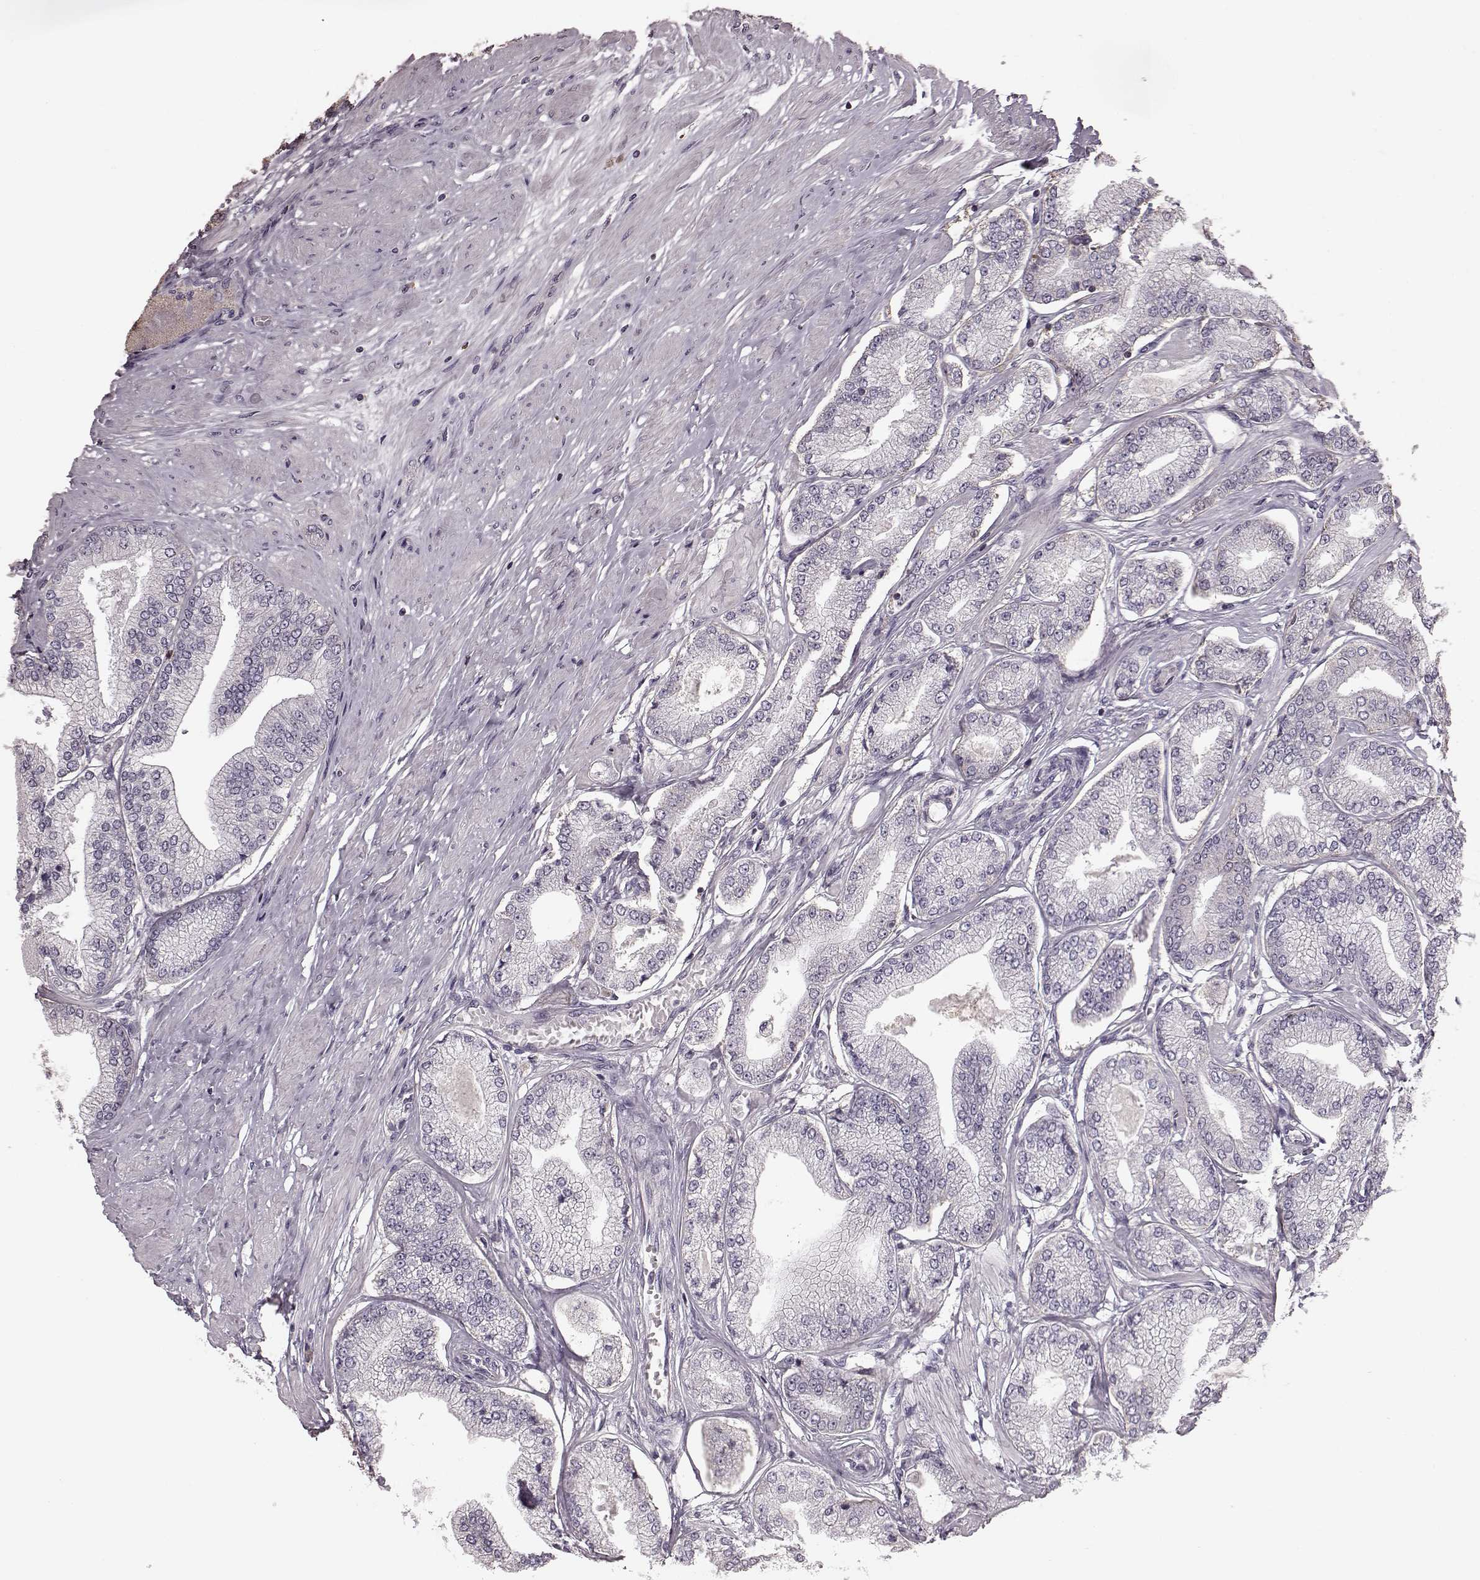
{"staining": {"intensity": "negative", "quantity": "none", "location": "none"}, "tissue": "prostate cancer", "cell_type": "Tumor cells", "image_type": "cancer", "snomed": [{"axis": "morphology", "description": "Adenocarcinoma, Low grade"}, {"axis": "topography", "description": "Prostate"}], "caption": "Micrograph shows no protein expression in tumor cells of prostate low-grade adenocarcinoma tissue.", "gene": "PDCD1", "patient": {"sex": "male", "age": 55}}